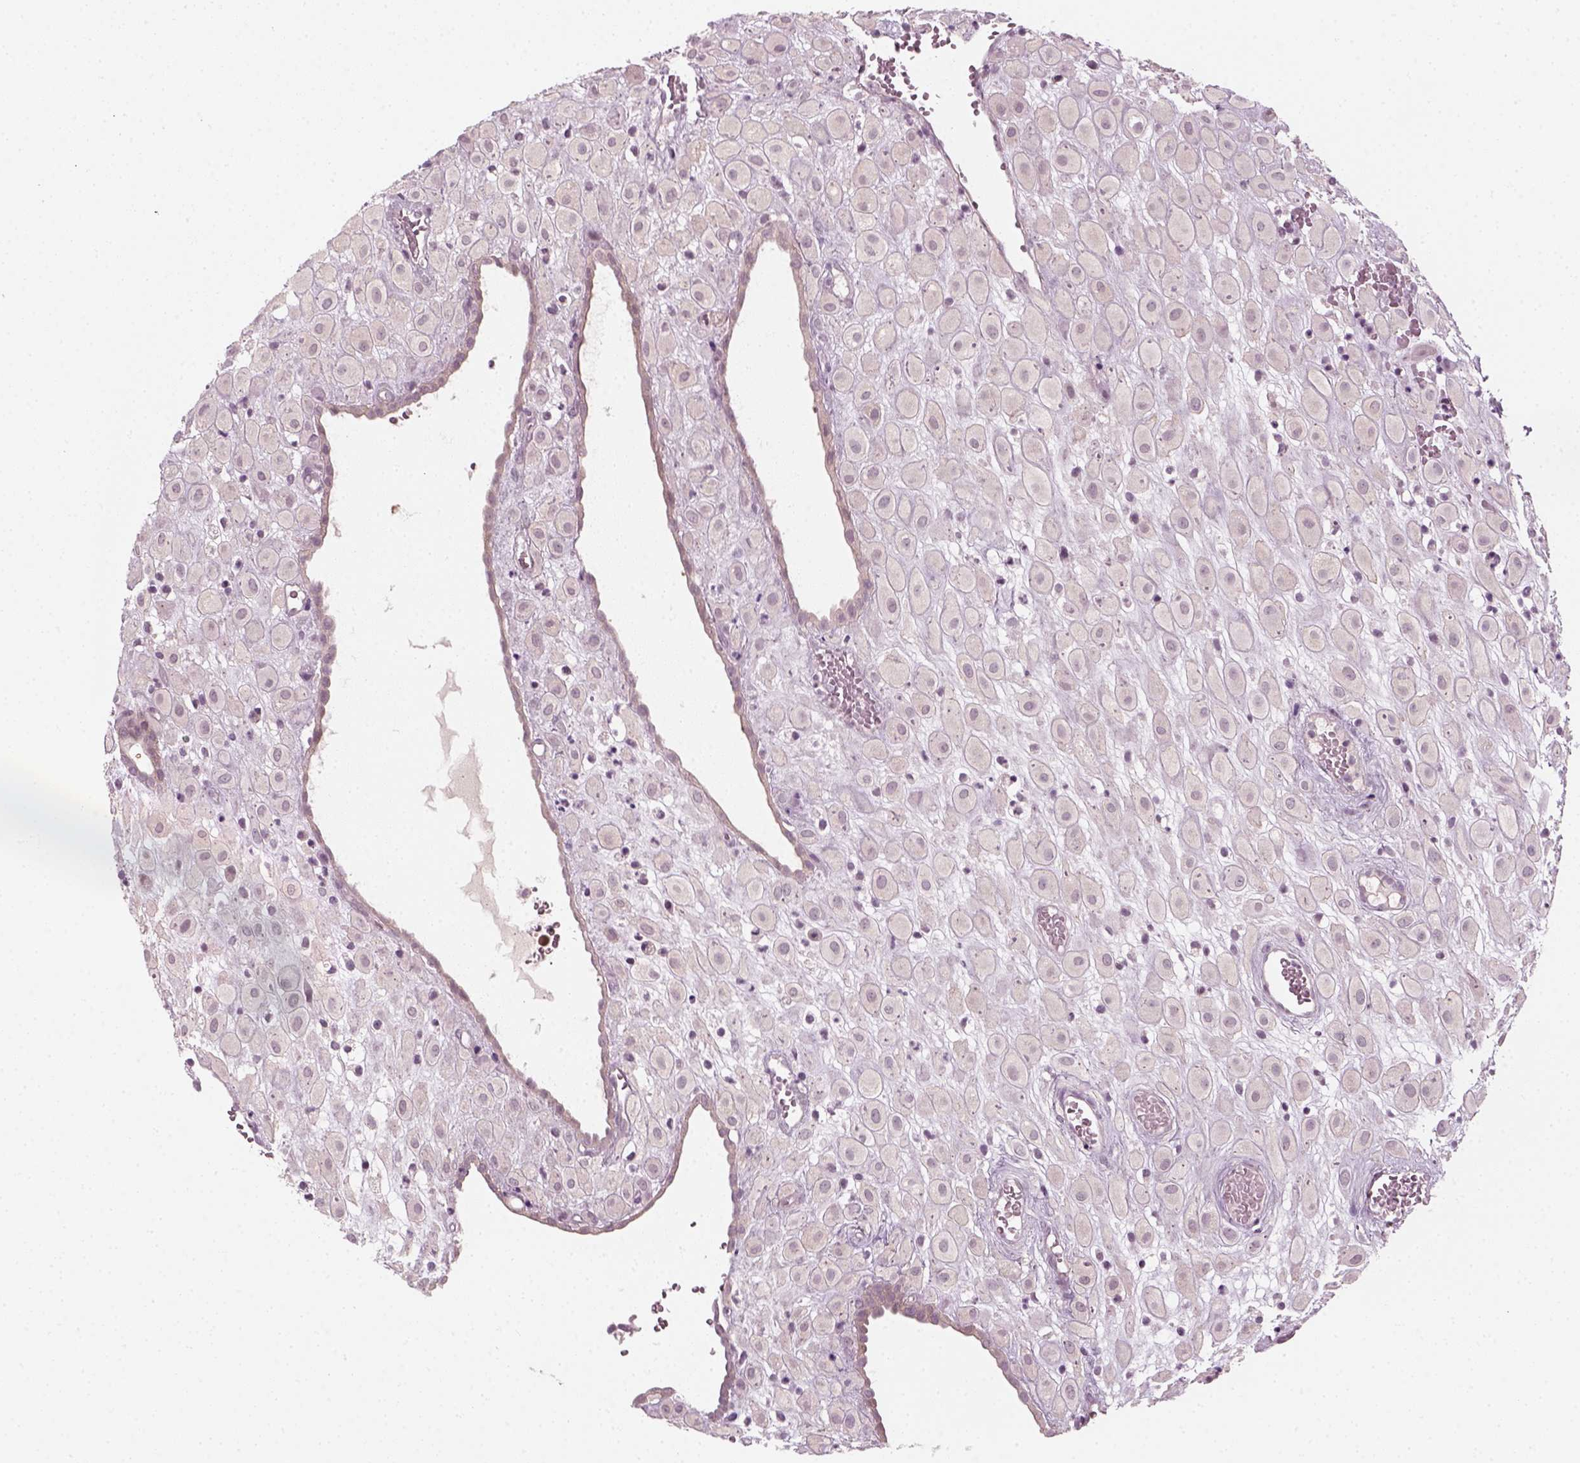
{"staining": {"intensity": "negative", "quantity": "none", "location": "none"}, "tissue": "placenta", "cell_type": "Decidual cells", "image_type": "normal", "snomed": [{"axis": "morphology", "description": "Normal tissue, NOS"}, {"axis": "topography", "description": "Placenta"}], "caption": "Immunohistochemistry of normal placenta exhibits no positivity in decidual cells.", "gene": "MLIP", "patient": {"sex": "female", "age": 24}}